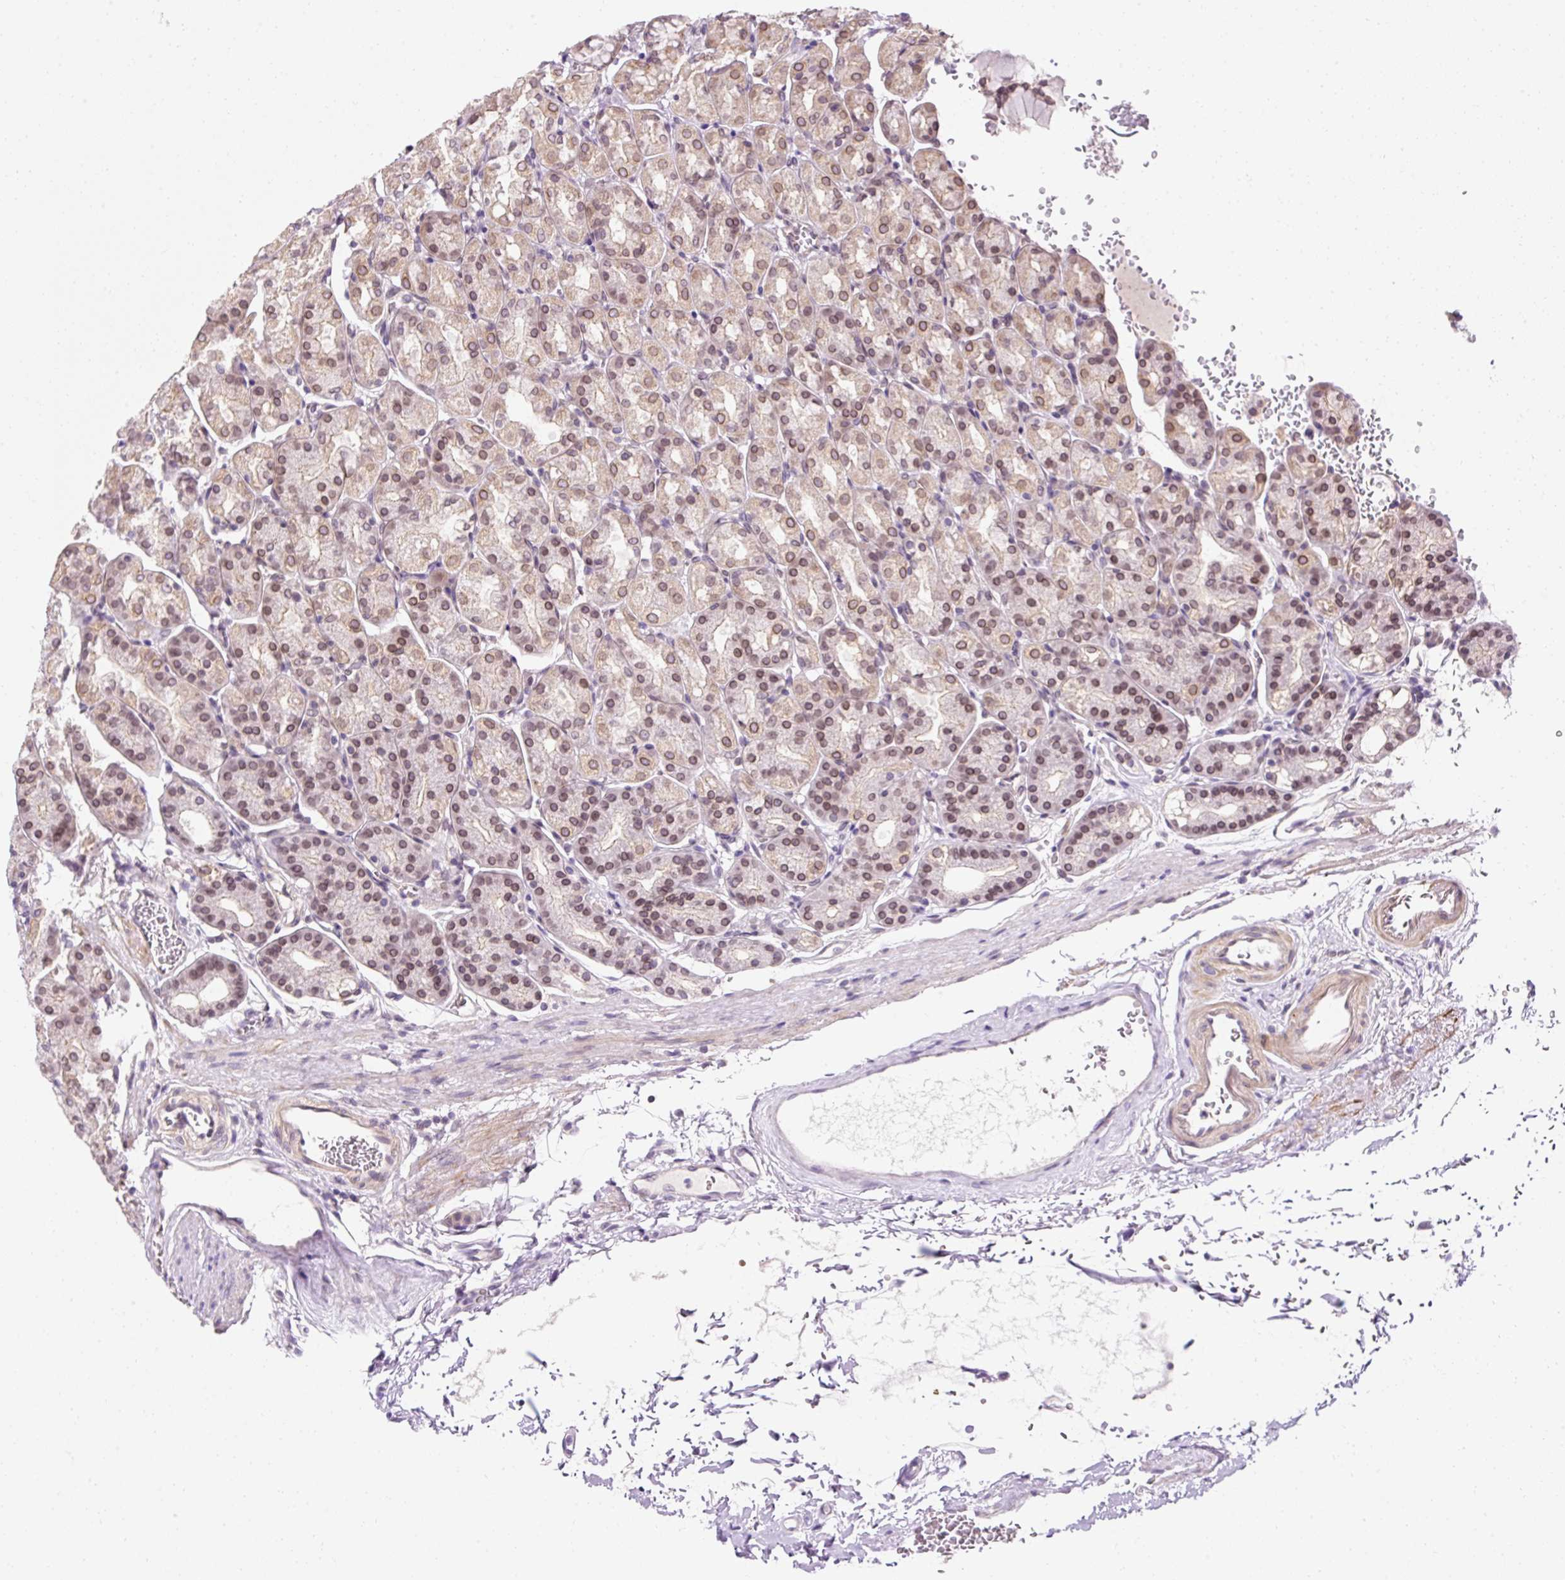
{"staining": {"intensity": "moderate", "quantity": "25%-75%", "location": "cytoplasmic/membranous,nuclear"}, "tissue": "stomach", "cell_type": "Glandular cells", "image_type": "normal", "snomed": [{"axis": "morphology", "description": "Normal tissue, NOS"}, {"axis": "topography", "description": "Stomach, upper"}], "caption": "Immunohistochemistry (IHC) of unremarkable stomach demonstrates medium levels of moderate cytoplasmic/membranous,nuclear staining in approximately 25%-75% of glandular cells.", "gene": "ZNF610", "patient": {"sex": "female", "age": 81}}